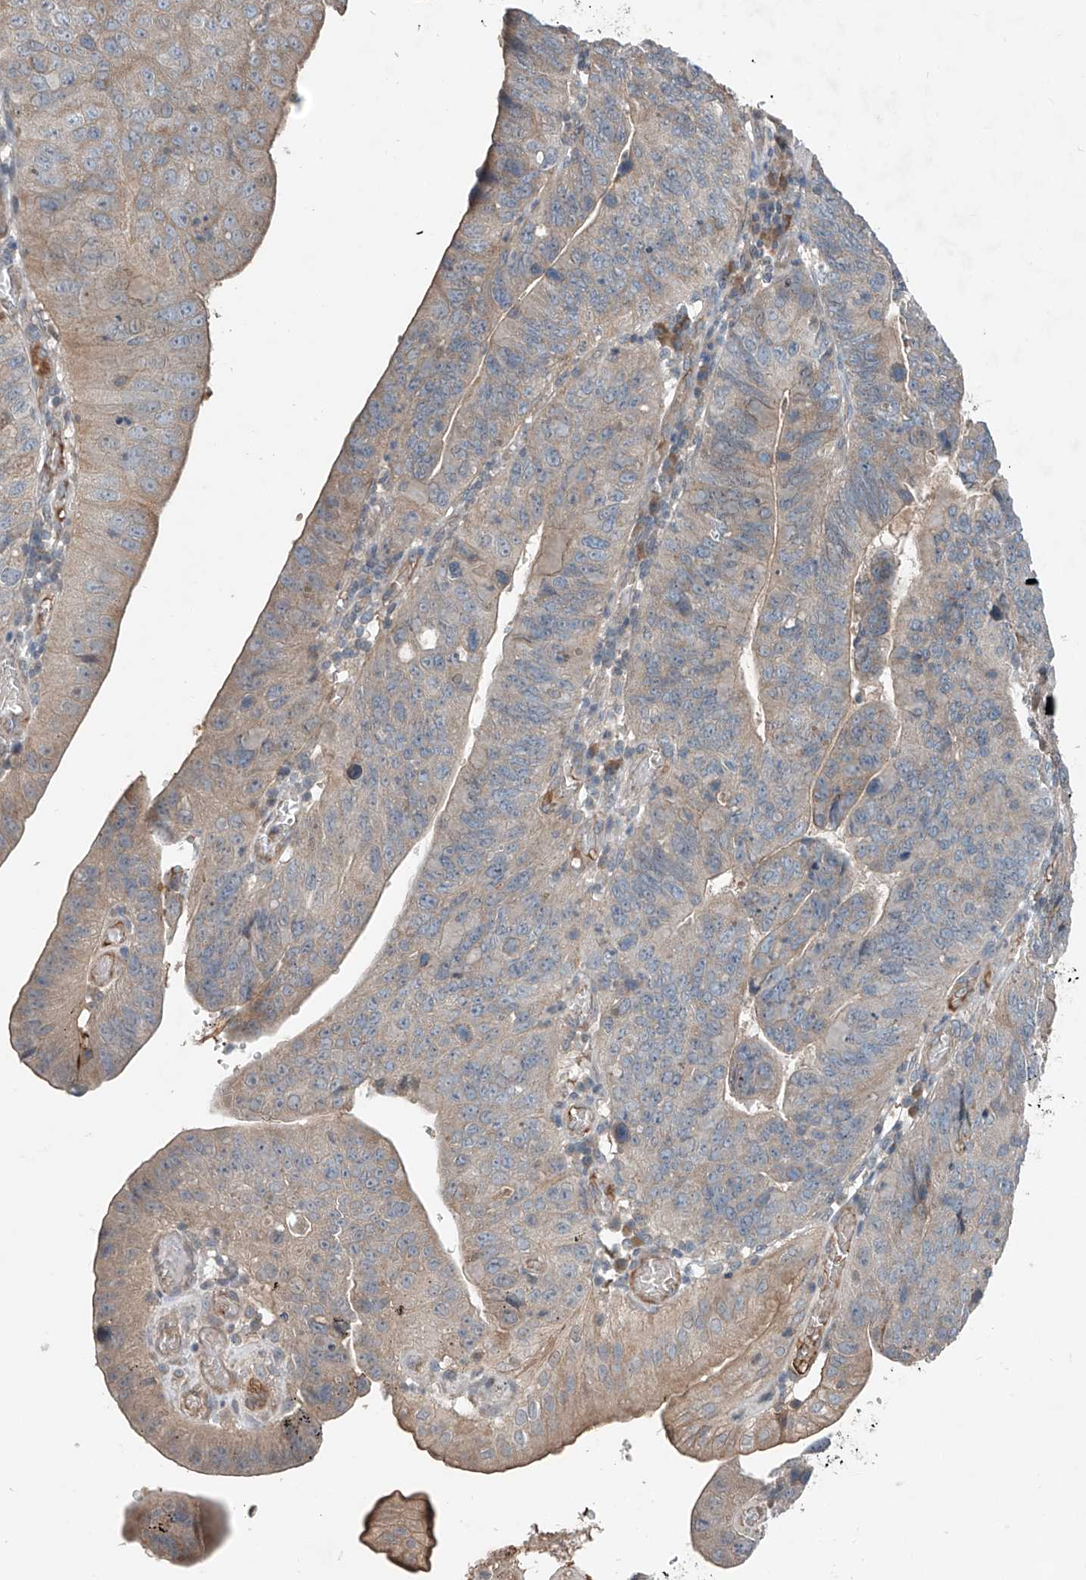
{"staining": {"intensity": "weak", "quantity": "25%-75%", "location": "cytoplasmic/membranous"}, "tissue": "stomach cancer", "cell_type": "Tumor cells", "image_type": "cancer", "snomed": [{"axis": "morphology", "description": "Adenocarcinoma, NOS"}, {"axis": "topography", "description": "Stomach"}], "caption": "High-magnification brightfield microscopy of stomach cancer (adenocarcinoma) stained with DAB (3,3'-diaminobenzidine) (brown) and counterstained with hematoxylin (blue). tumor cells exhibit weak cytoplasmic/membranous expression is present in about25%-75% of cells.", "gene": "ADAM23", "patient": {"sex": "female", "age": 59}}